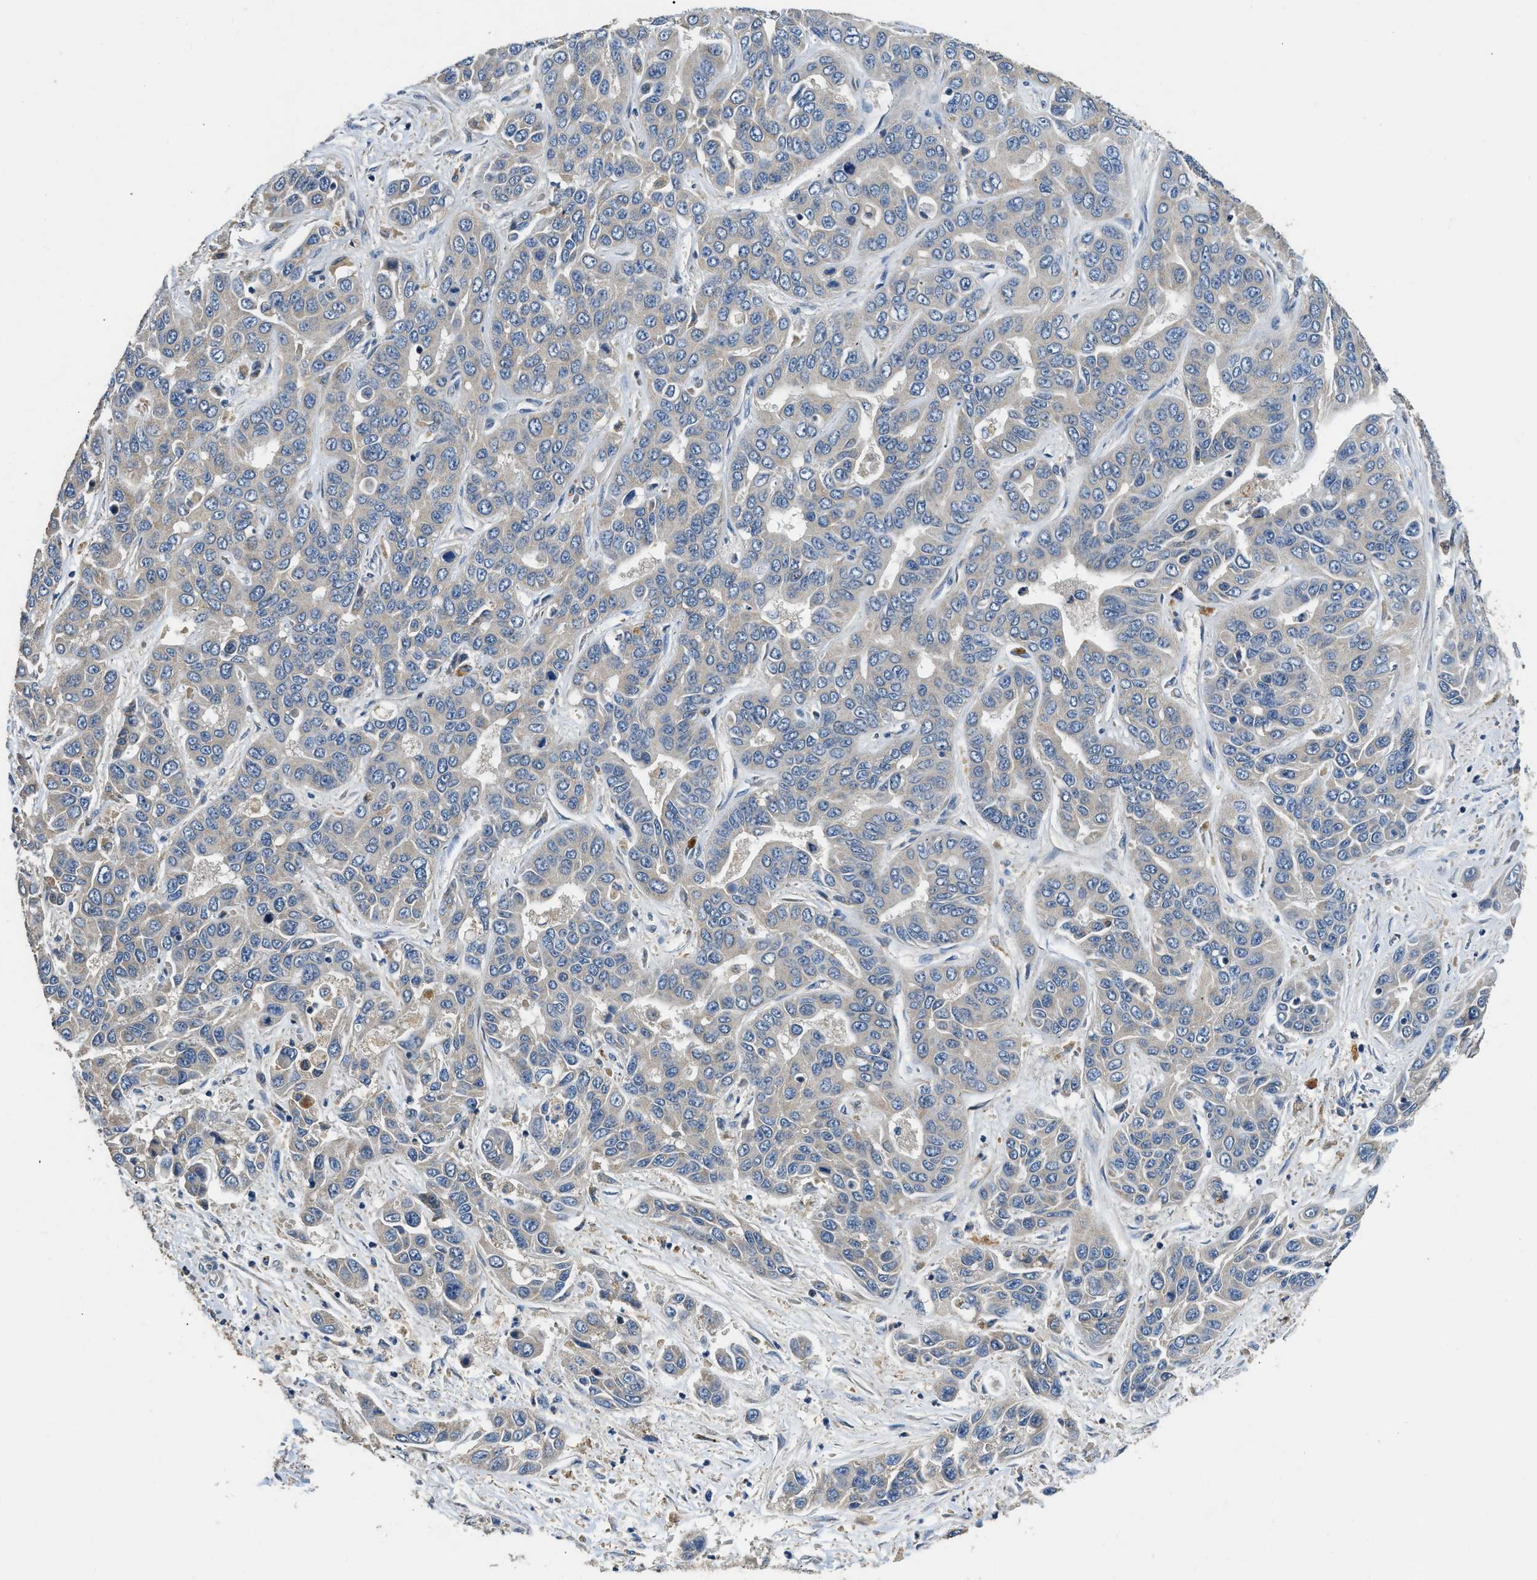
{"staining": {"intensity": "negative", "quantity": "none", "location": "none"}, "tissue": "liver cancer", "cell_type": "Tumor cells", "image_type": "cancer", "snomed": [{"axis": "morphology", "description": "Cholangiocarcinoma"}, {"axis": "topography", "description": "Liver"}], "caption": "Protein analysis of cholangiocarcinoma (liver) demonstrates no significant staining in tumor cells. (Stains: DAB (3,3'-diaminobenzidine) immunohistochemistry (IHC) with hematoxylin counter stain, Microscopy: brightfield microscopy at high magnification).", "gene": "SSH2", "patient": {"sex": "female", "age": 52}}